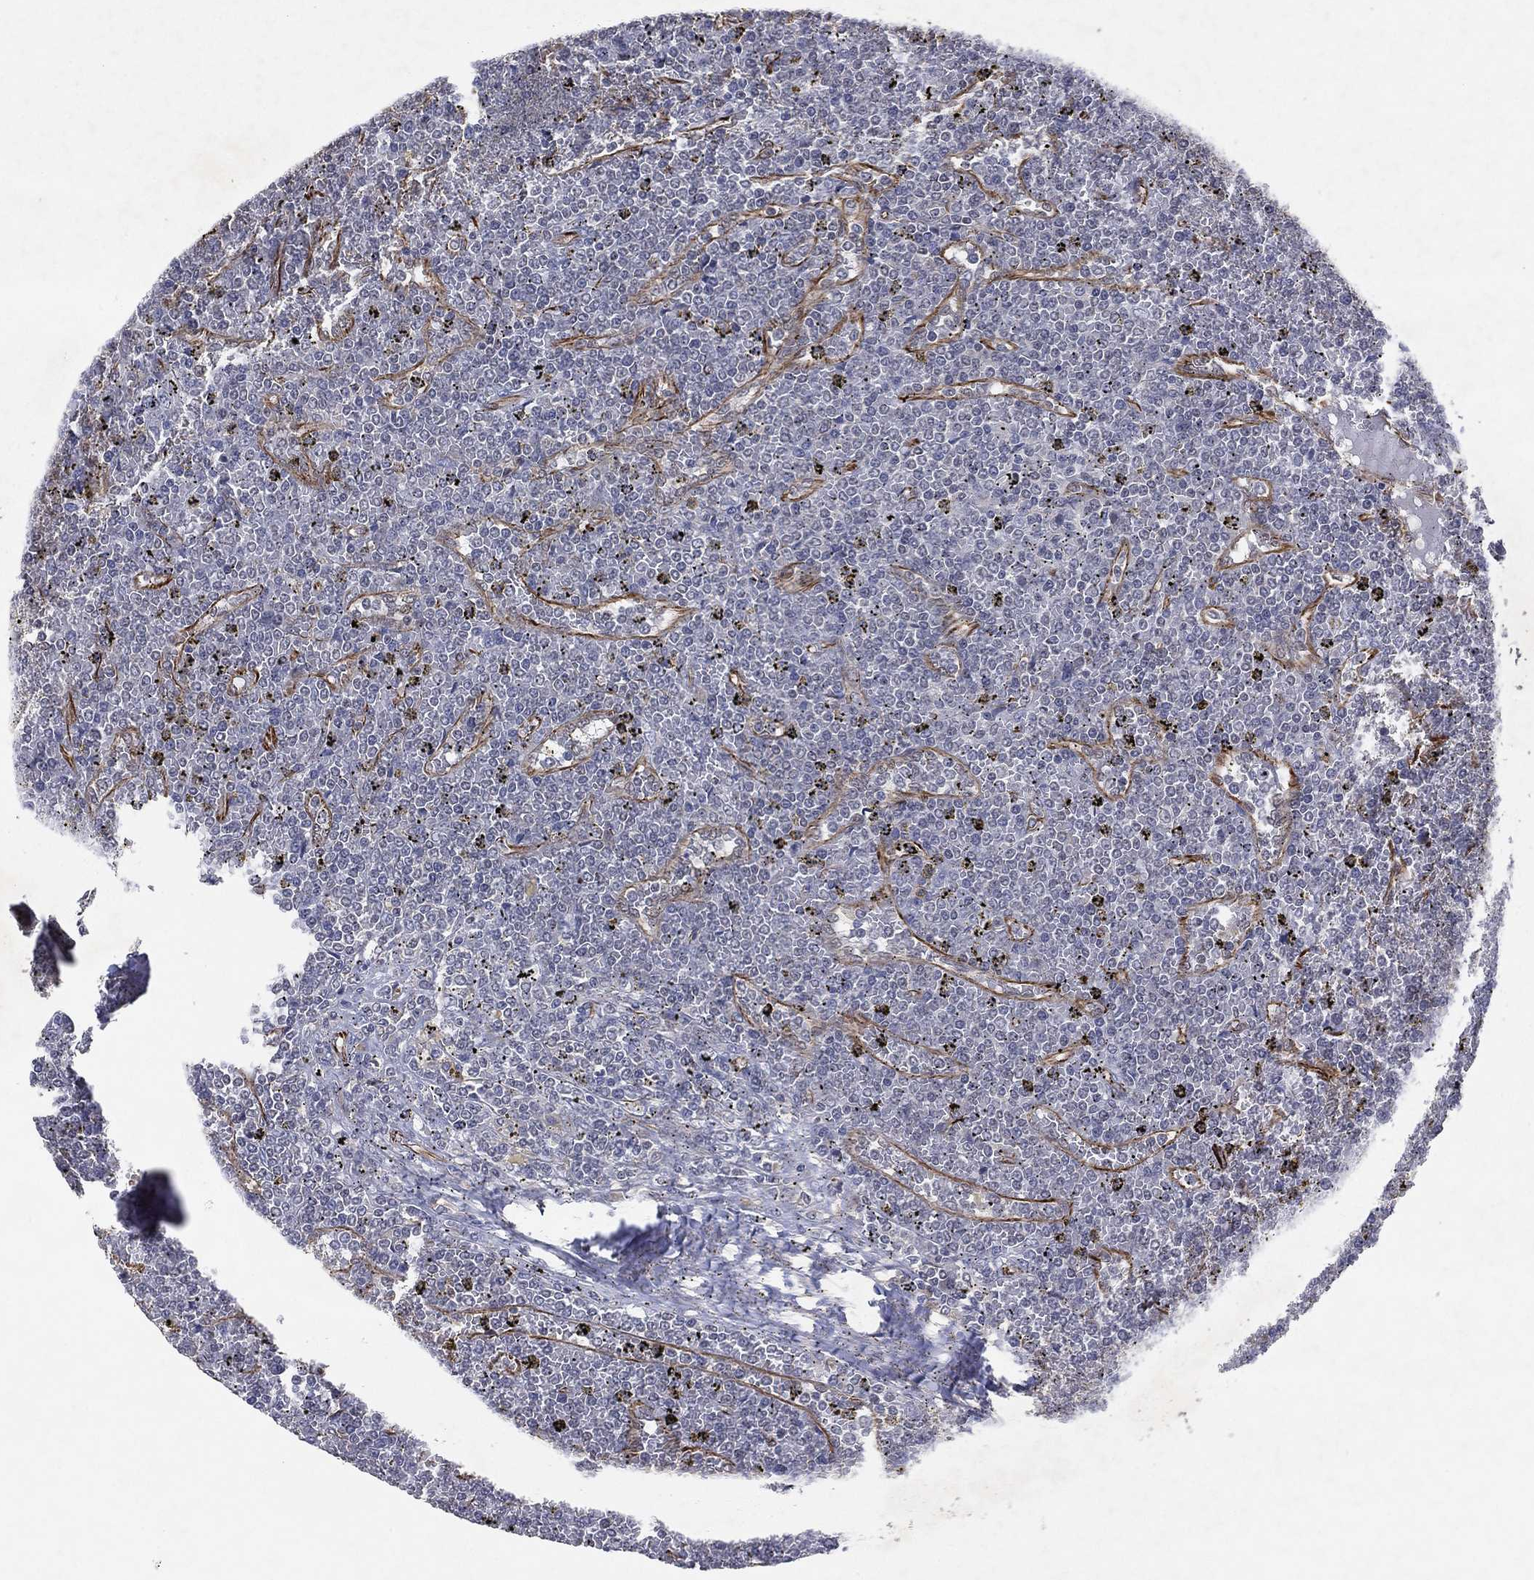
{"staining": {"intensity": "negative", "quantity": "none", "location": "none"}, "tissue": "lymphoma", "cell_type": "Tumor cells", "image_type": "cancer", "snomed": [{"axis": "morphology", "description": "Malignant lymphoma, non-Hodgkin's type, Low grade"}, {"axis": "topography", "description": "Spleen"}], "caption": "Immunohistochemistry micrograph of lymphoma stained for a protein (brown), which exhibits no staining in tumor cells.", "gene": "FLI1", "patient": {"sex": "female", "age": 19}}